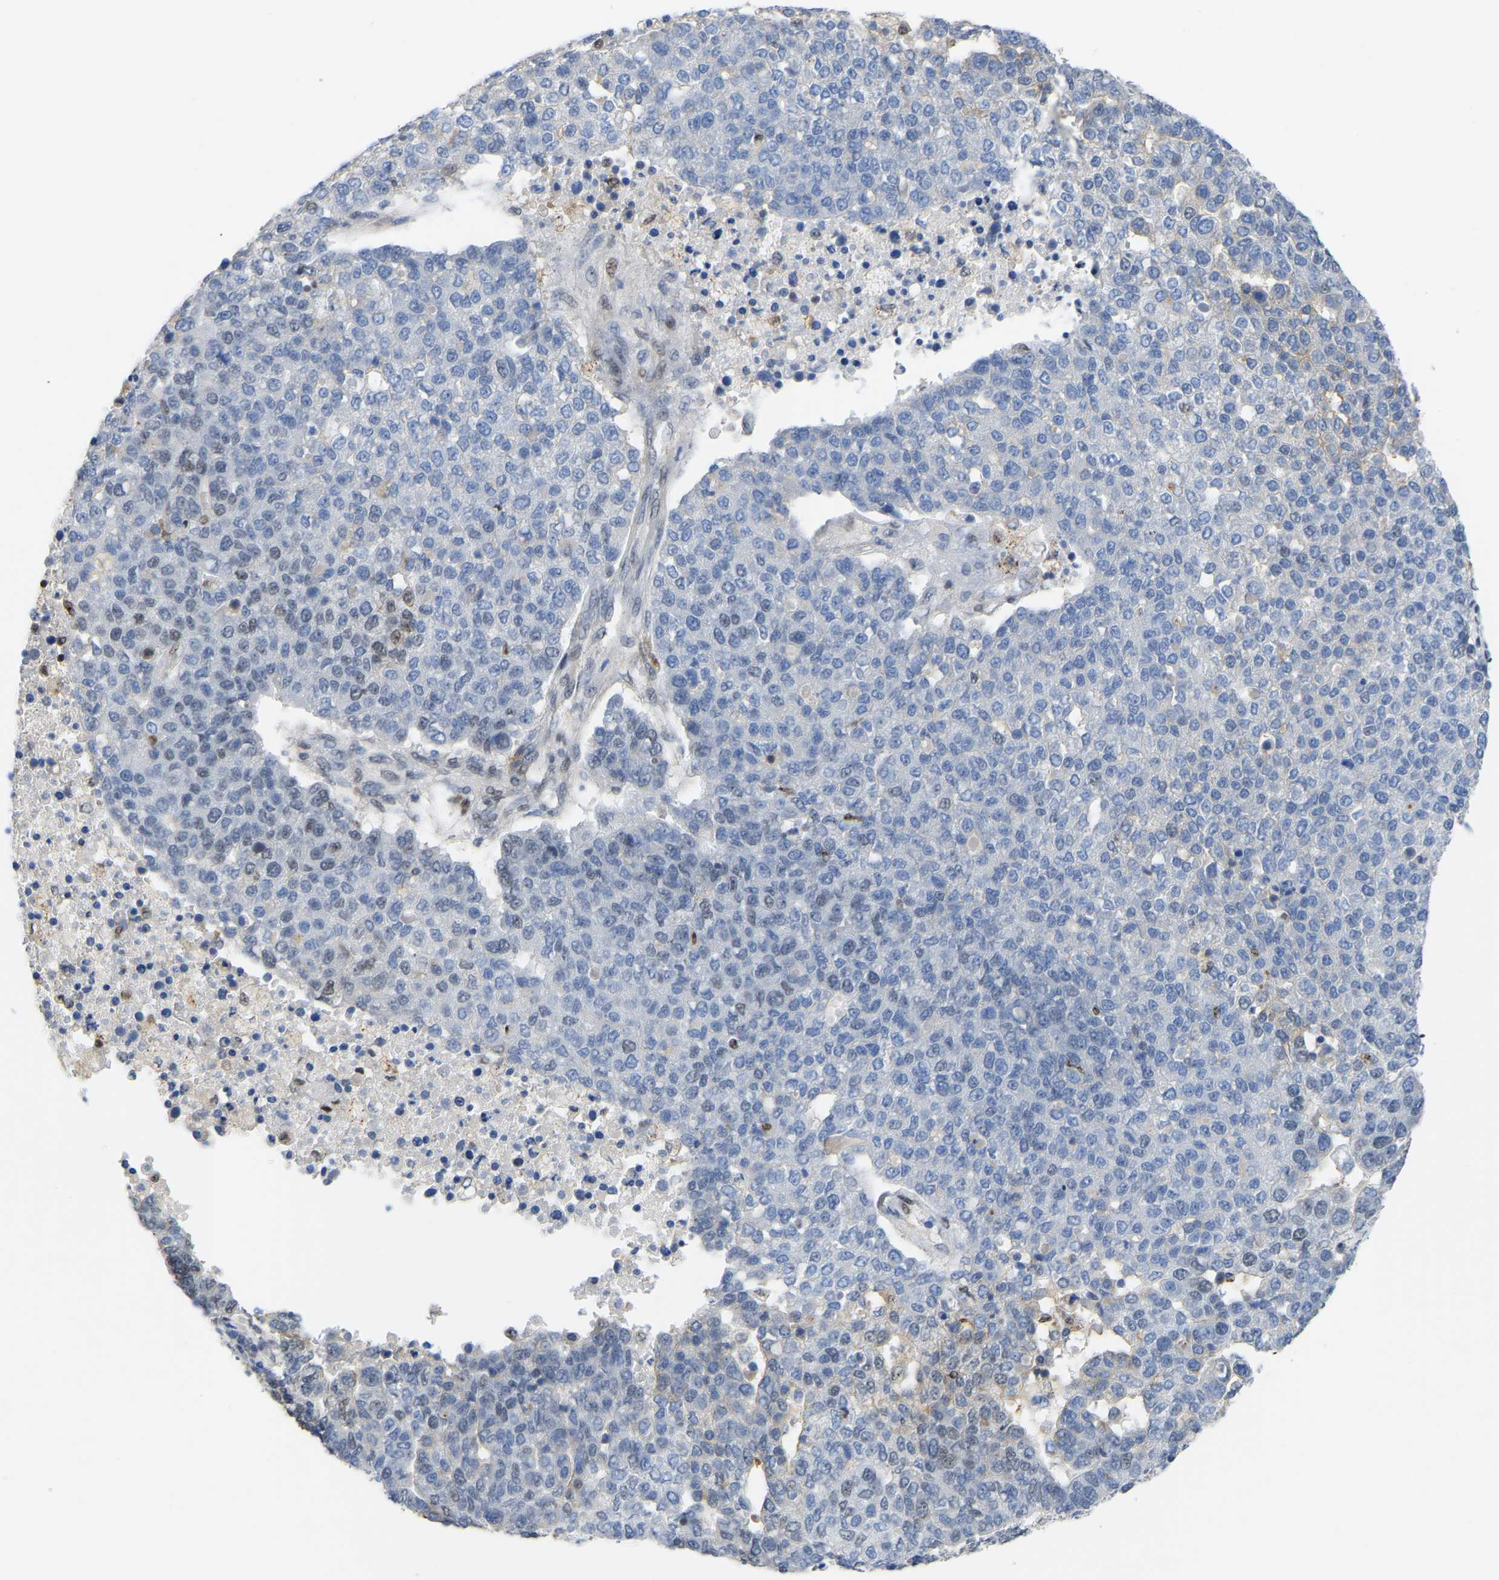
{"staining": {"intensity": "negative", "quantity": "none", "location": "none"}, "tissue": "pancreatic cancer", "cell_type": "Tumor cells", "image_type": "cancer", "snomed": [{"axis": "morphology", "description": "Adenocarcinoma, NOS"}, {"axis": "topography", "description": "Pancreas"}], "caption": "This is an immunohistochemistry micrograph of pancreatic cancer (adenocarcinoma). There is no expression in tumor cells.", "gene": "KLRG2", "patient": {"sex": "female", "age": 61}}